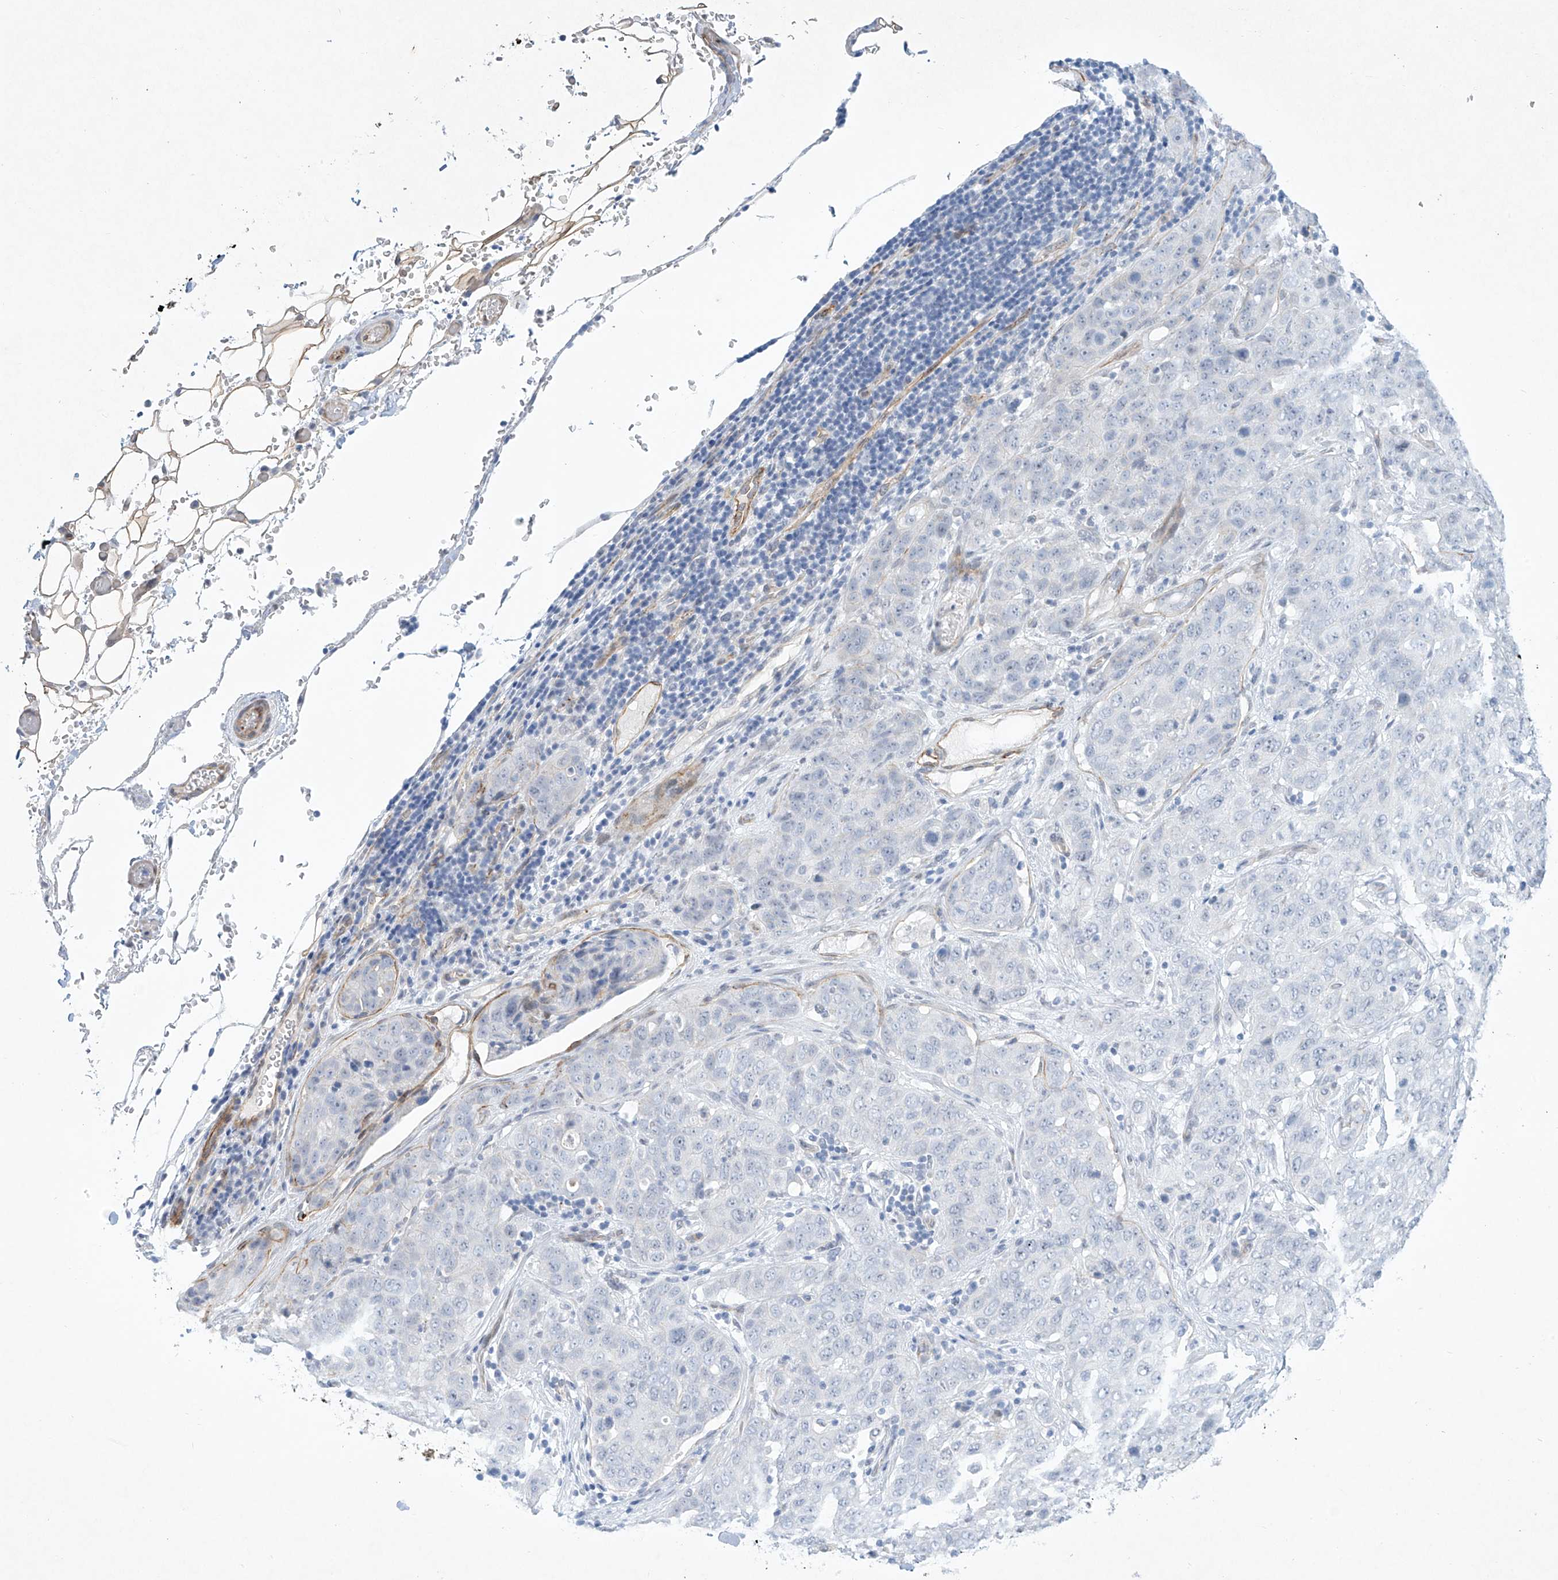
{"staining": {"intensity": "negative", "quantity": "none", "location": "none"}, "tissue": "stomach cancer", "cell_type": "Tumor cells", "image_type": "cancer", "snomed": [{"axis": "morphology", "description": "Normal tissue, NOS"}, {"axis": "morphology", "description": "Adenocarcinoma, NOS"}, {"axis": "topography", "description": "Lymph node"}, {"axis": "topography", "description": "Stomach"}], "caption": "Tumor cells are negative for protein expression in human stomach adenocarcinoma. Brightfield microscopy of IHC stained with DAB (brown) and hematoxylin (blue), captured at high magnification.", "gene": "REEP2", "patient": {"sex": "male", "age": 48}}